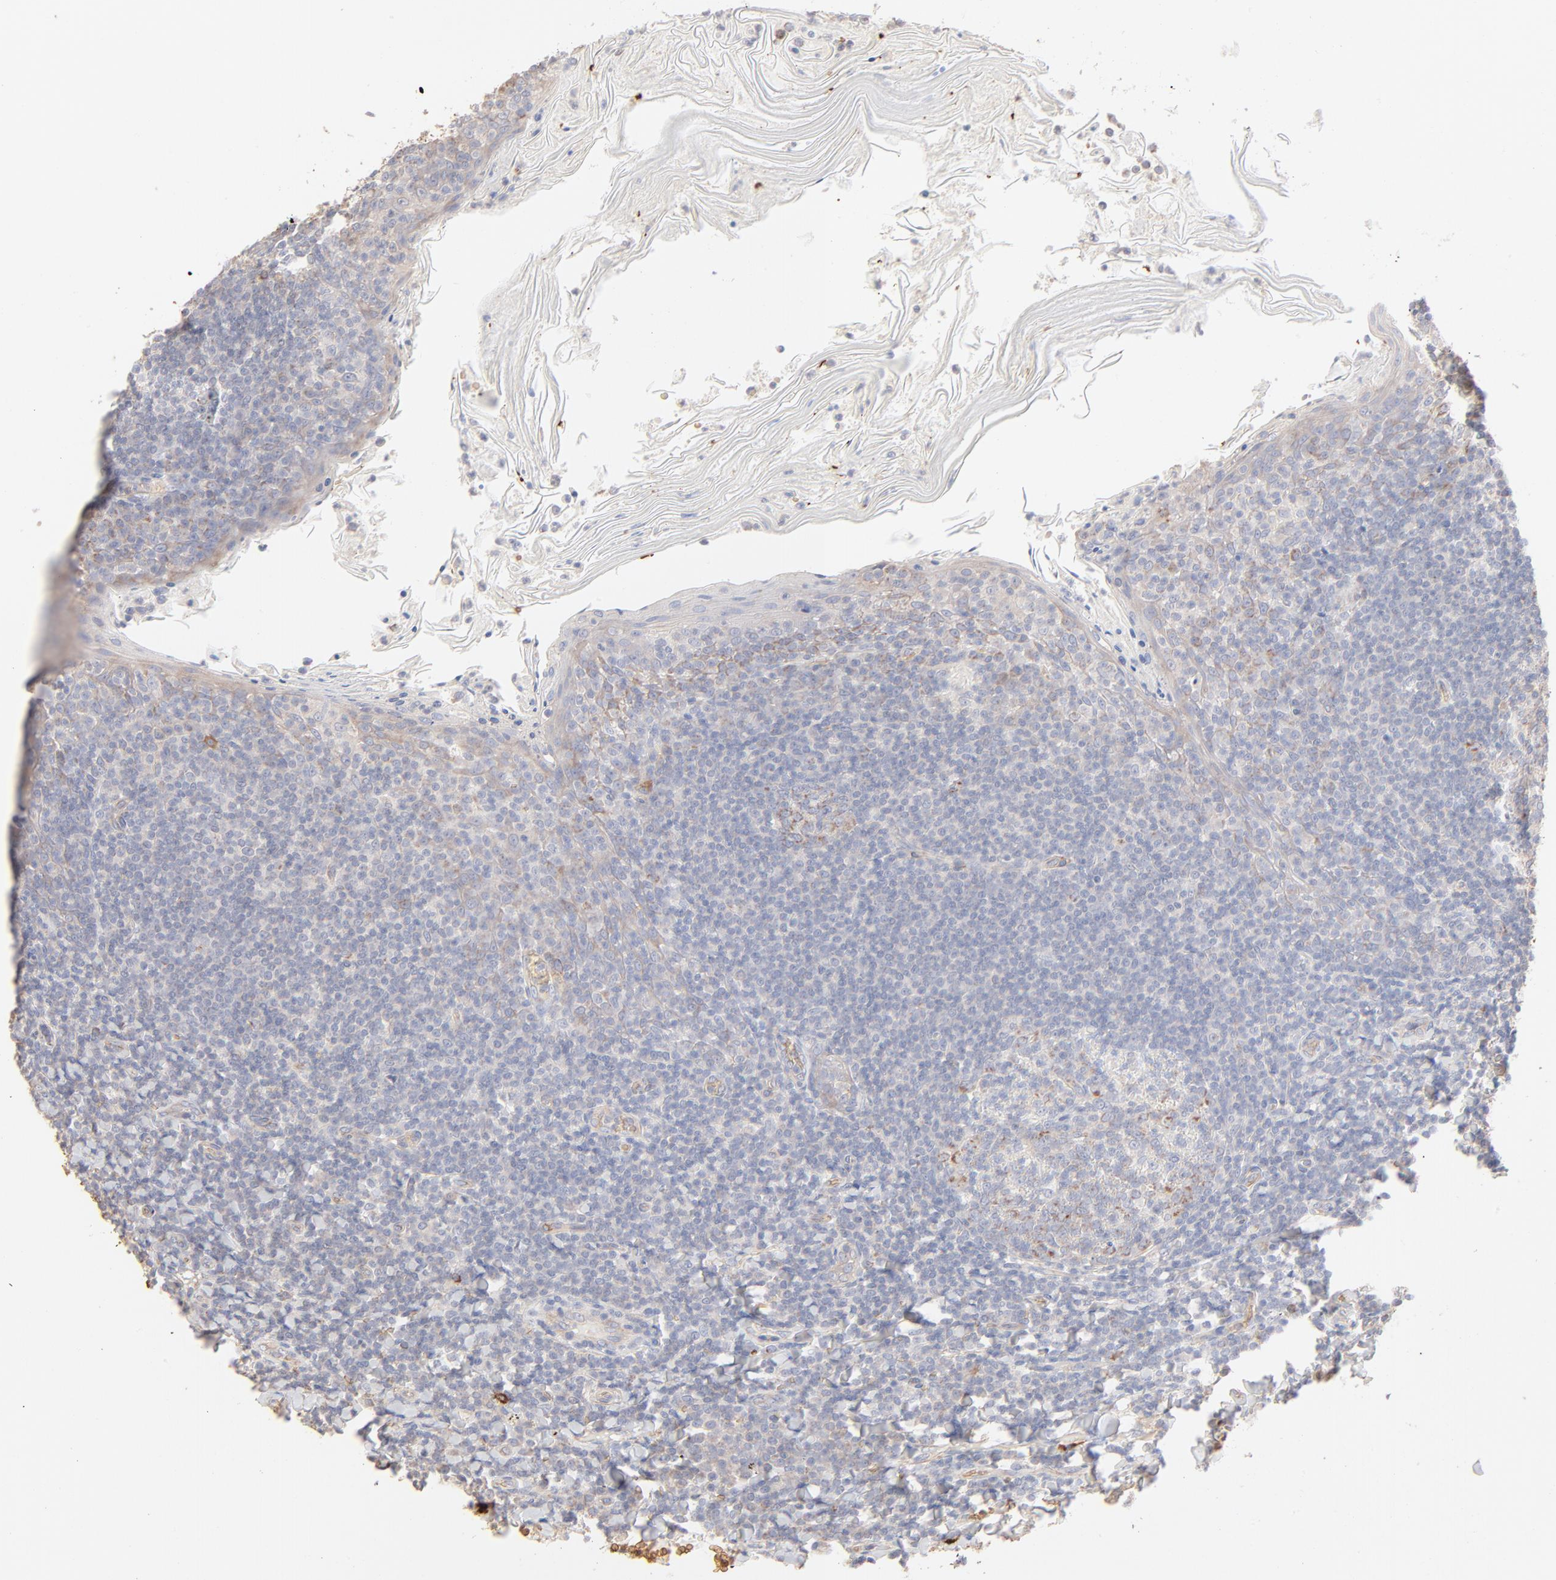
{"staining": {"intensity": "moderate", "quantity": "<25%", "location": "cytoplasmic/membranous"}, "tissue": "tonsil", "cell_type": "Germinal center cells", "image_type": "normal", "snomed": [{"axis": "morphology", "description": "Normal tissue, NOS"}, {"axis": "topography", "description": "Tonsil"}], "caption": "This micrograph shows immunohistochemistry staining of benign tonsil, with low moderate cytoplasmic/membranous positivity in approximately <25% of germinal center cells.", "gene": "SPTB", "patient": {"sex": "male", "age": 31}}